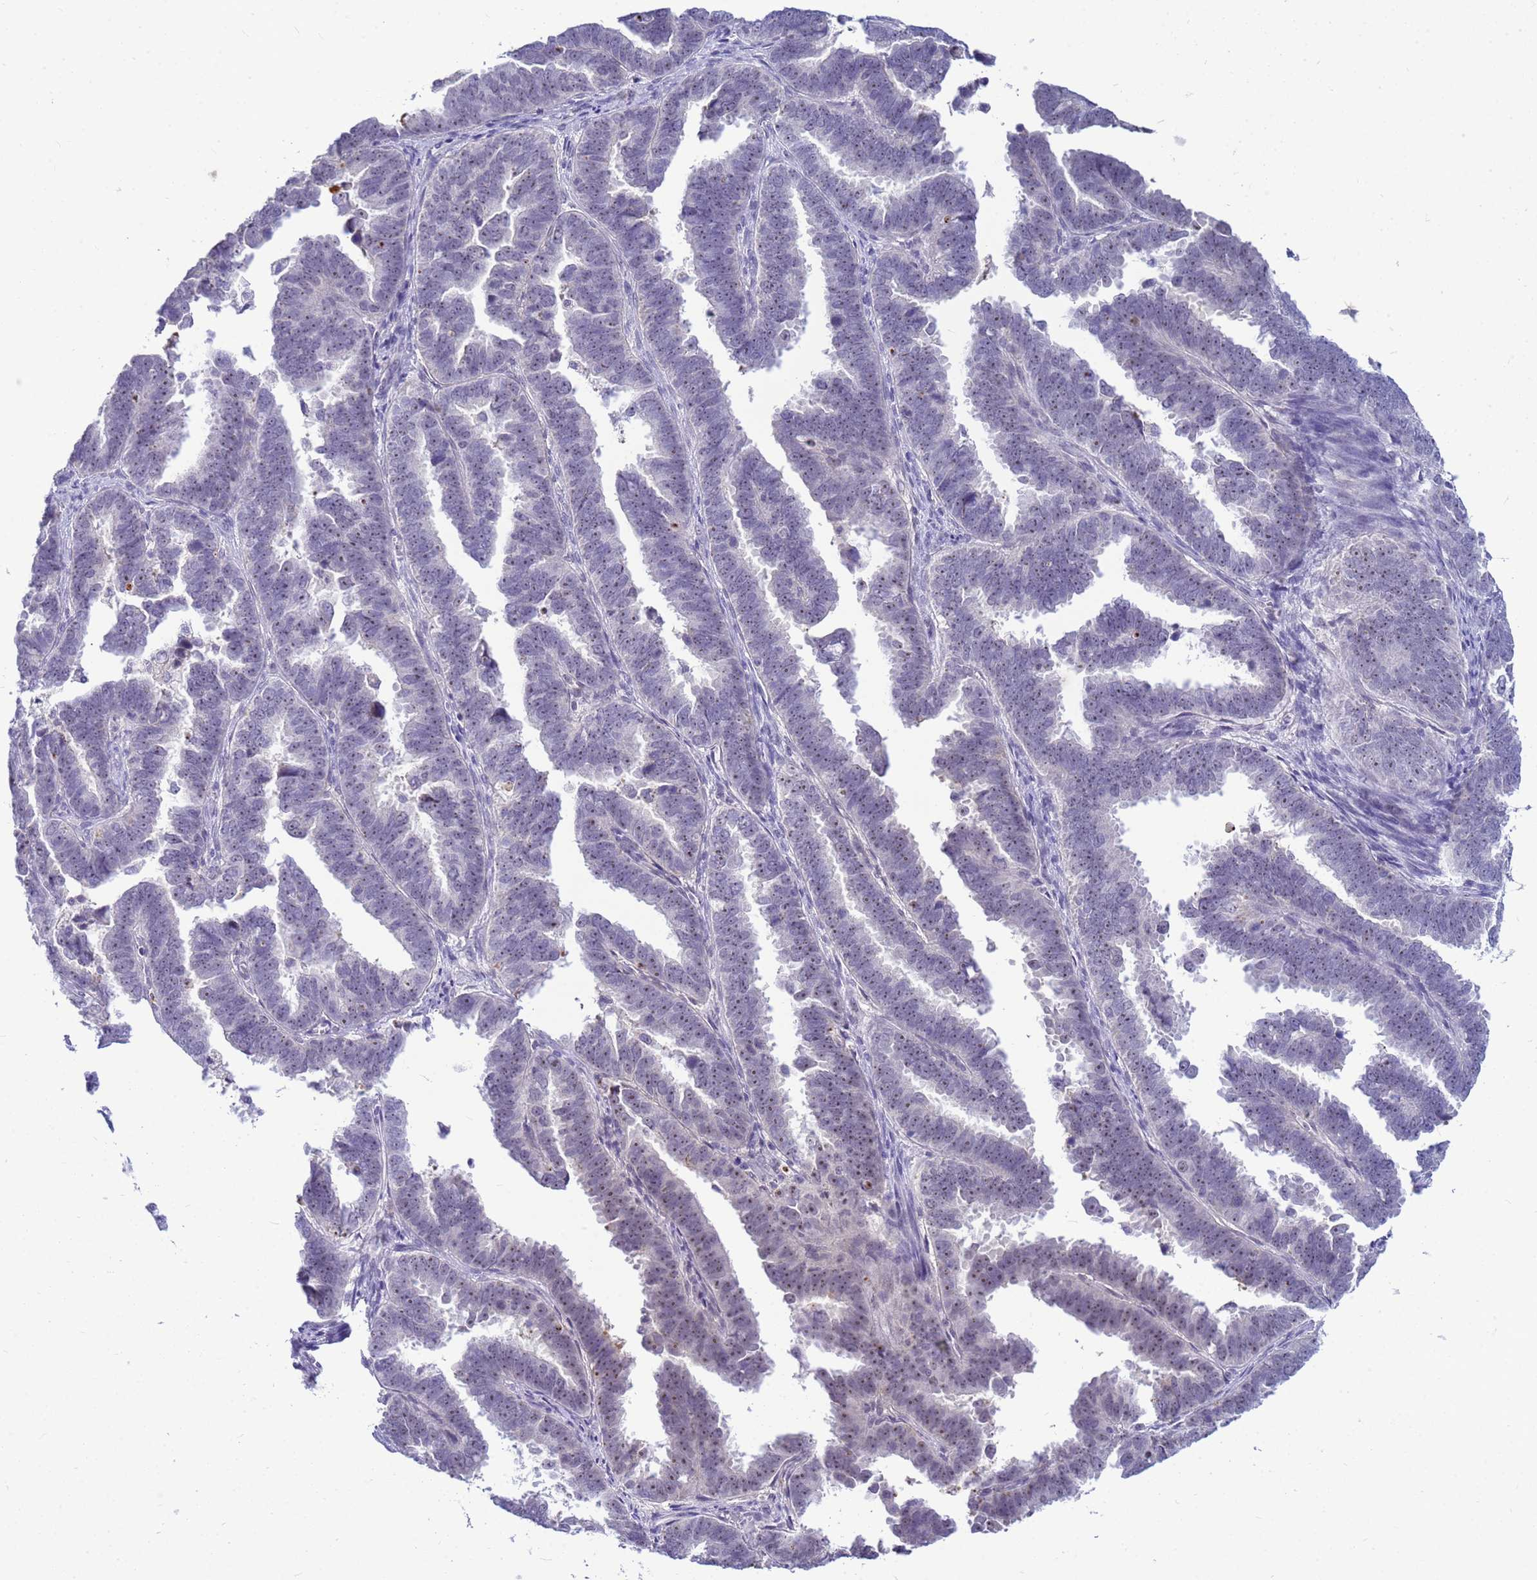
{"staining": {"intensity": "weak", "quantity": "<25%", "location": "nuclear"}, "tissue": "endometrial cancer", "cell_type": "Tumor cells", "image_type": "cancer", "snomed": [{"axis": "morphology", "description": "Adenocarcinoma, NOS"}, {"axis": "topography", "description": "Endometrium"}], "caption": "This is a micrograph of immunohistochemistry (IHC) staining of endometrial adenocarcinoma, which shows no staining in tumor cells.", "gene": "DMRTC2", "patient": {"sex": "female", "age": 75}}